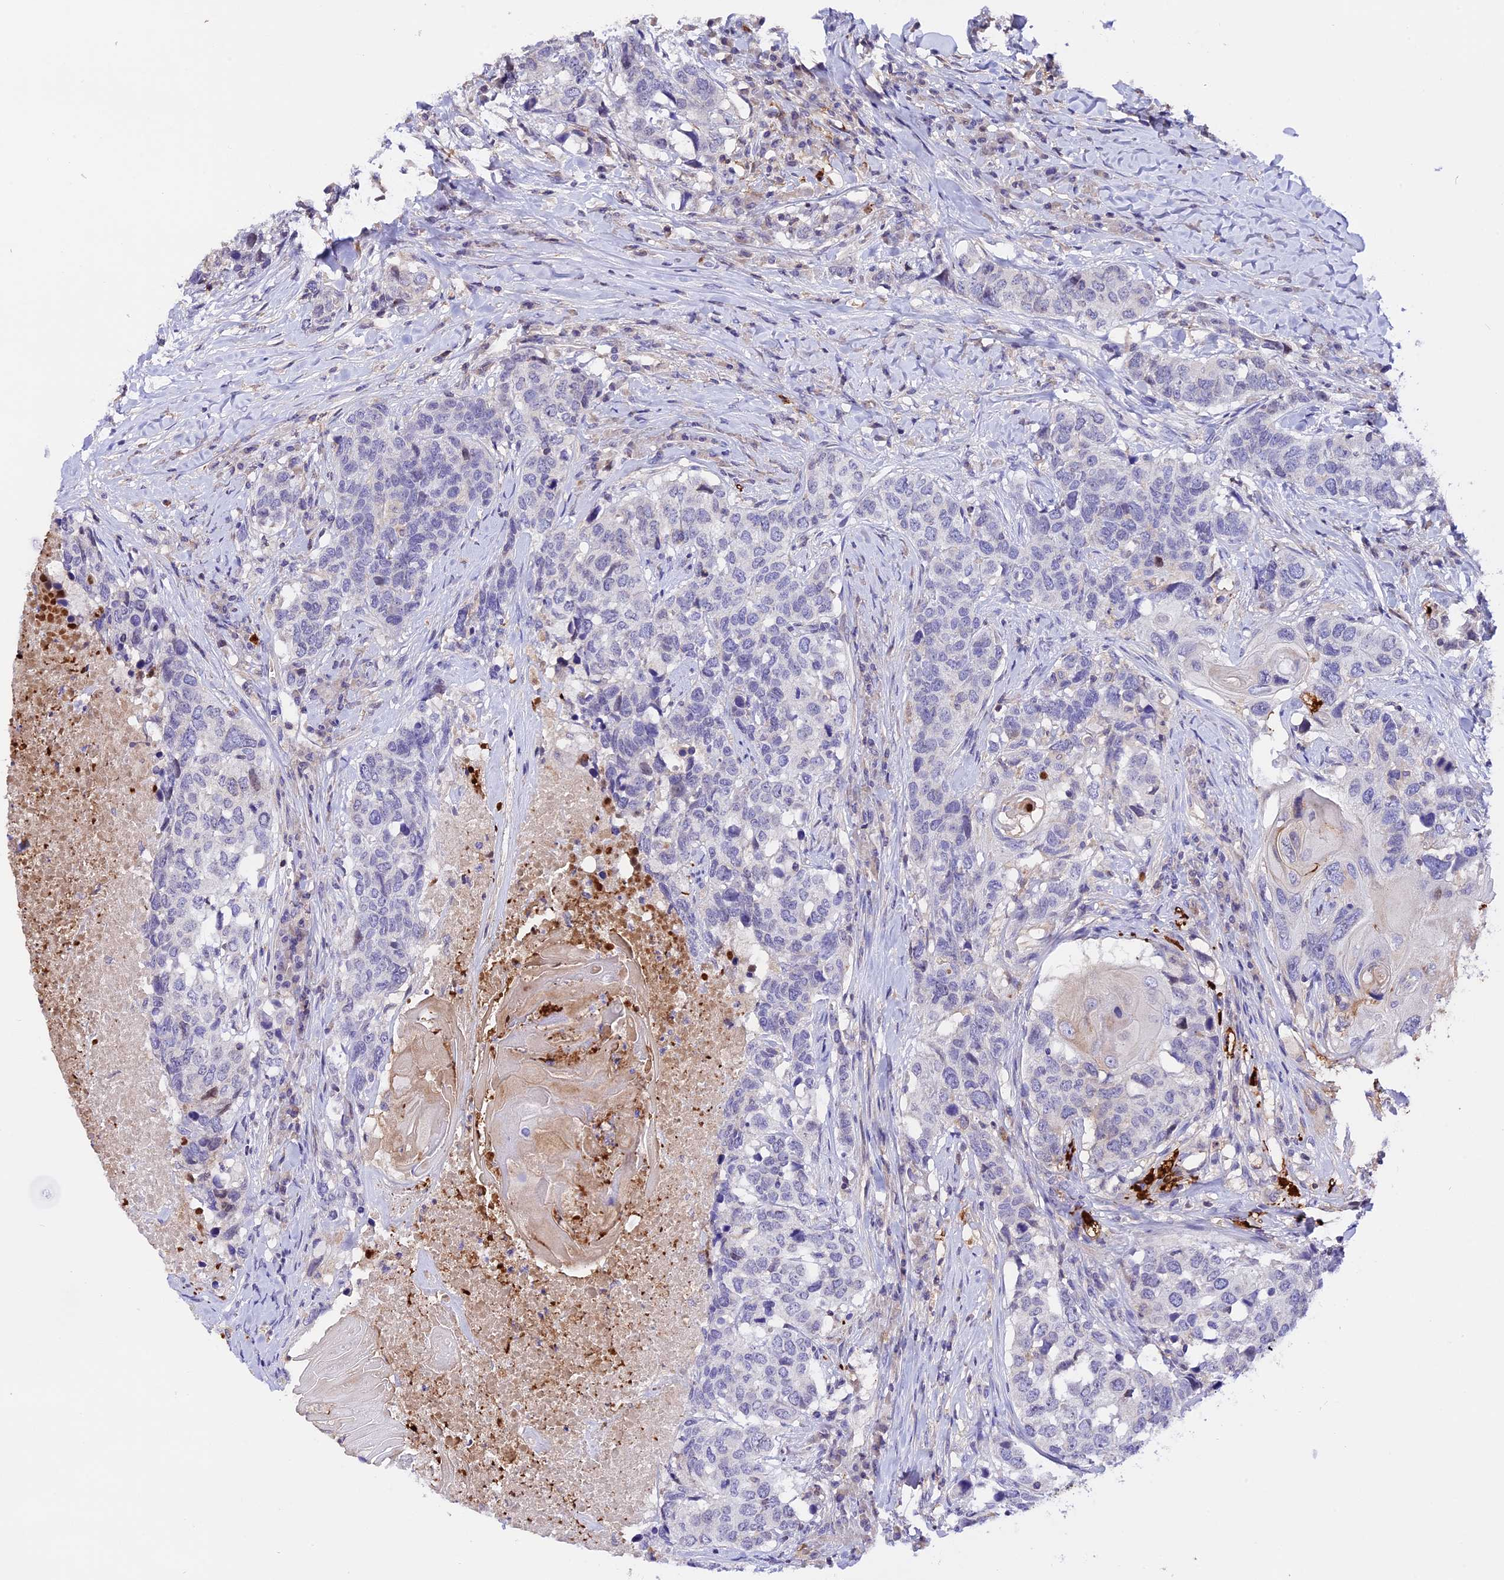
{"staining": {"intensity": "negative", "quantity": "none", "location": "none"}, "tissue": "head and neck cancer", "cell_type": "Tumor cells", "image_type": "cancer", "snomed": [{"axis": "morphology", "description": "Squamous cell carcinoma, NOS"}, {"axis": "topography", "description": "Head-Neck"}], "caption": "Tumor cells are negative for protein expression in human head and neck cancer (squamous cell carcinoma). The staining was performed using DAB to visualize the protein expression in brown, while the nuclei were stained in blue with hematoxylin (Magnification: 20x).", "gene": "MAP3K7CL", "patient": {"sex": "male", "age": 66}}